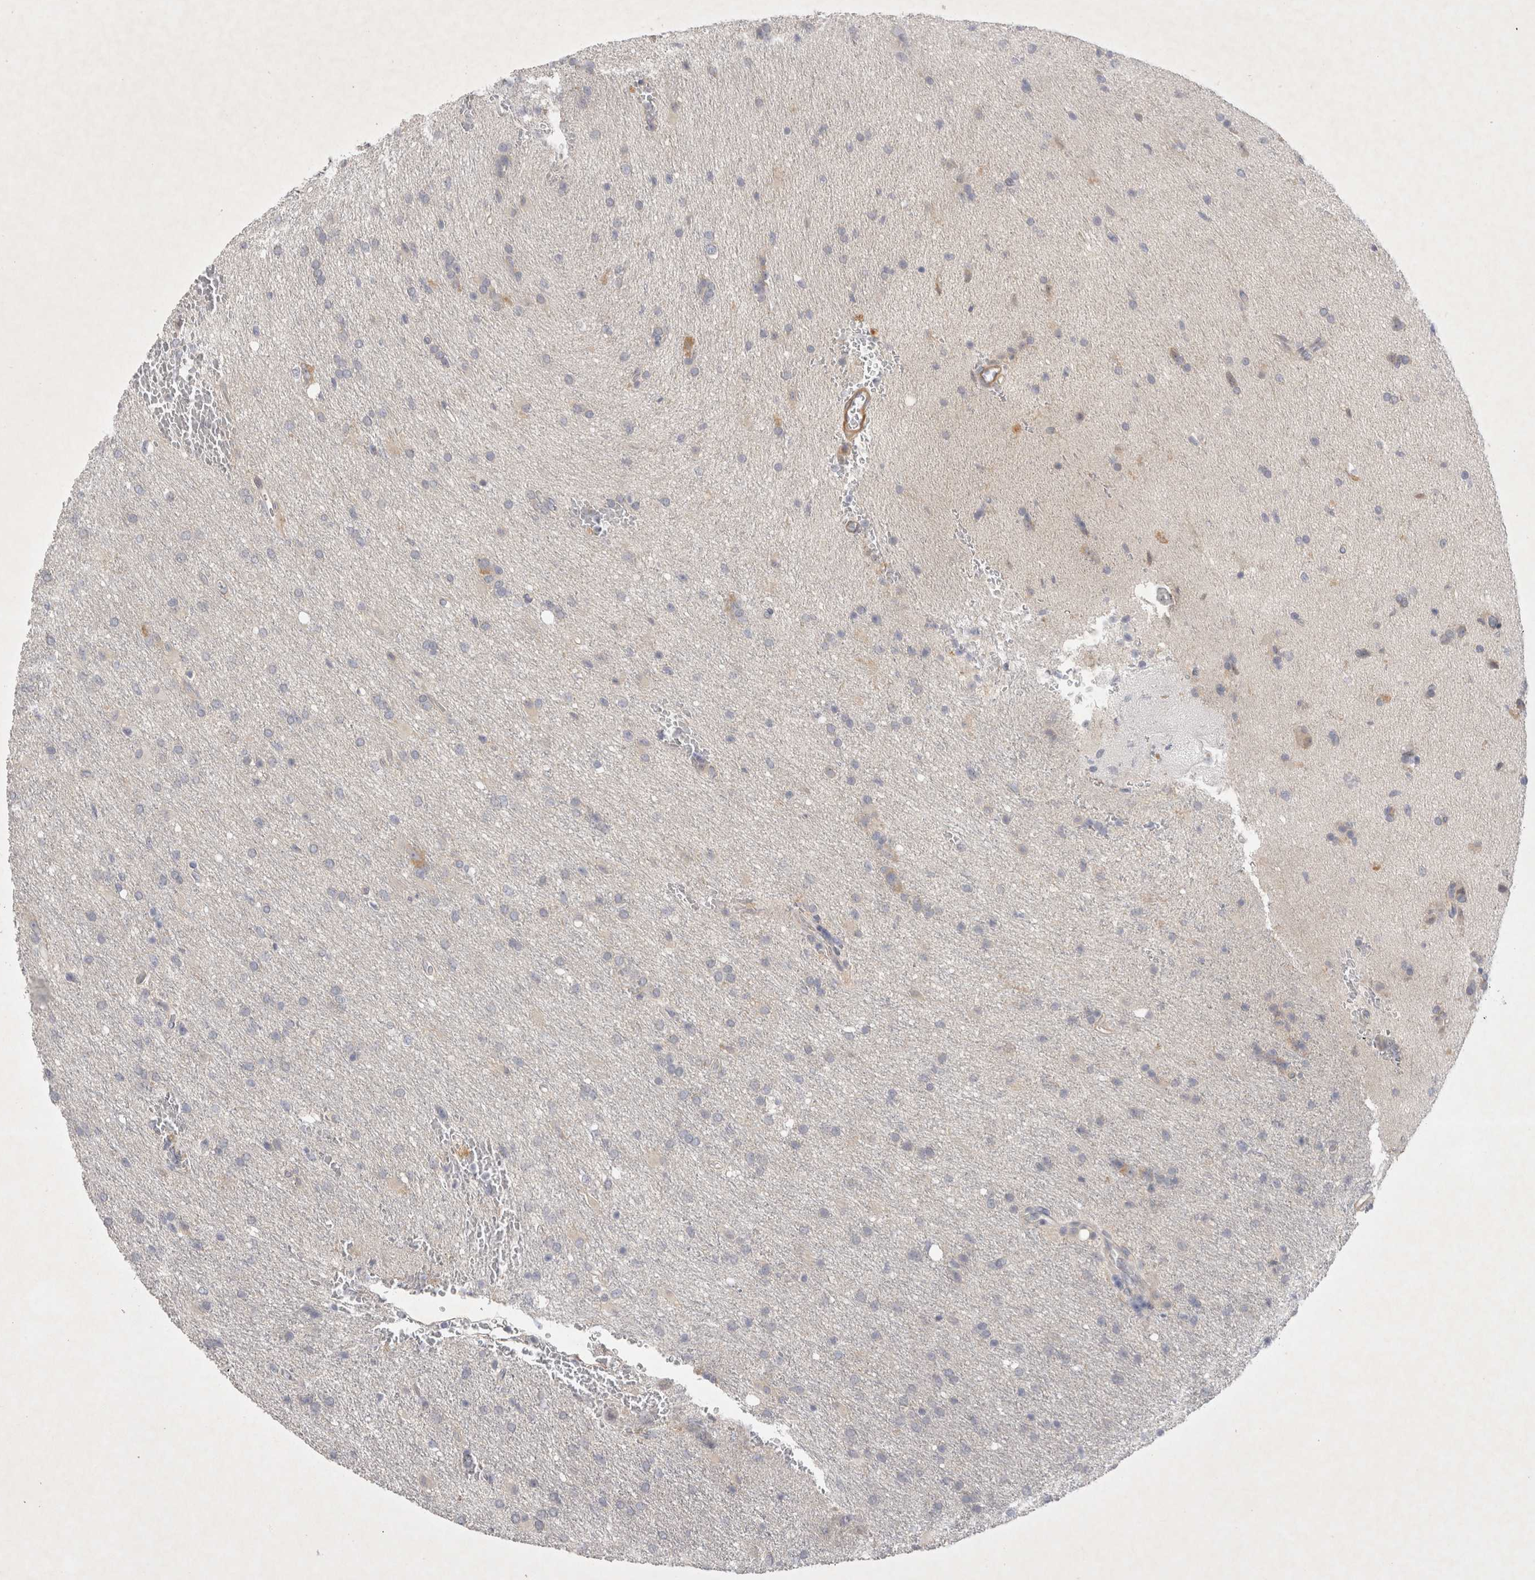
{"staining": {"intensity": "negative", "quantity": "none", "location": "none"}, "tissue": "glioma", "cell_type": "Tumor cells", "image_type": "cancer", "snomed": [{"axis": "morphology", "description": "Glioma, malignant, High grade"}, {"axis": "topography", "description": "Brain"}], "caption": "This is an IHC image of malignant glioma (high-grade). There is no positivity in tumor cells.", "gene": "BZW2", "patient": {"sex": "female", "age": 57}}